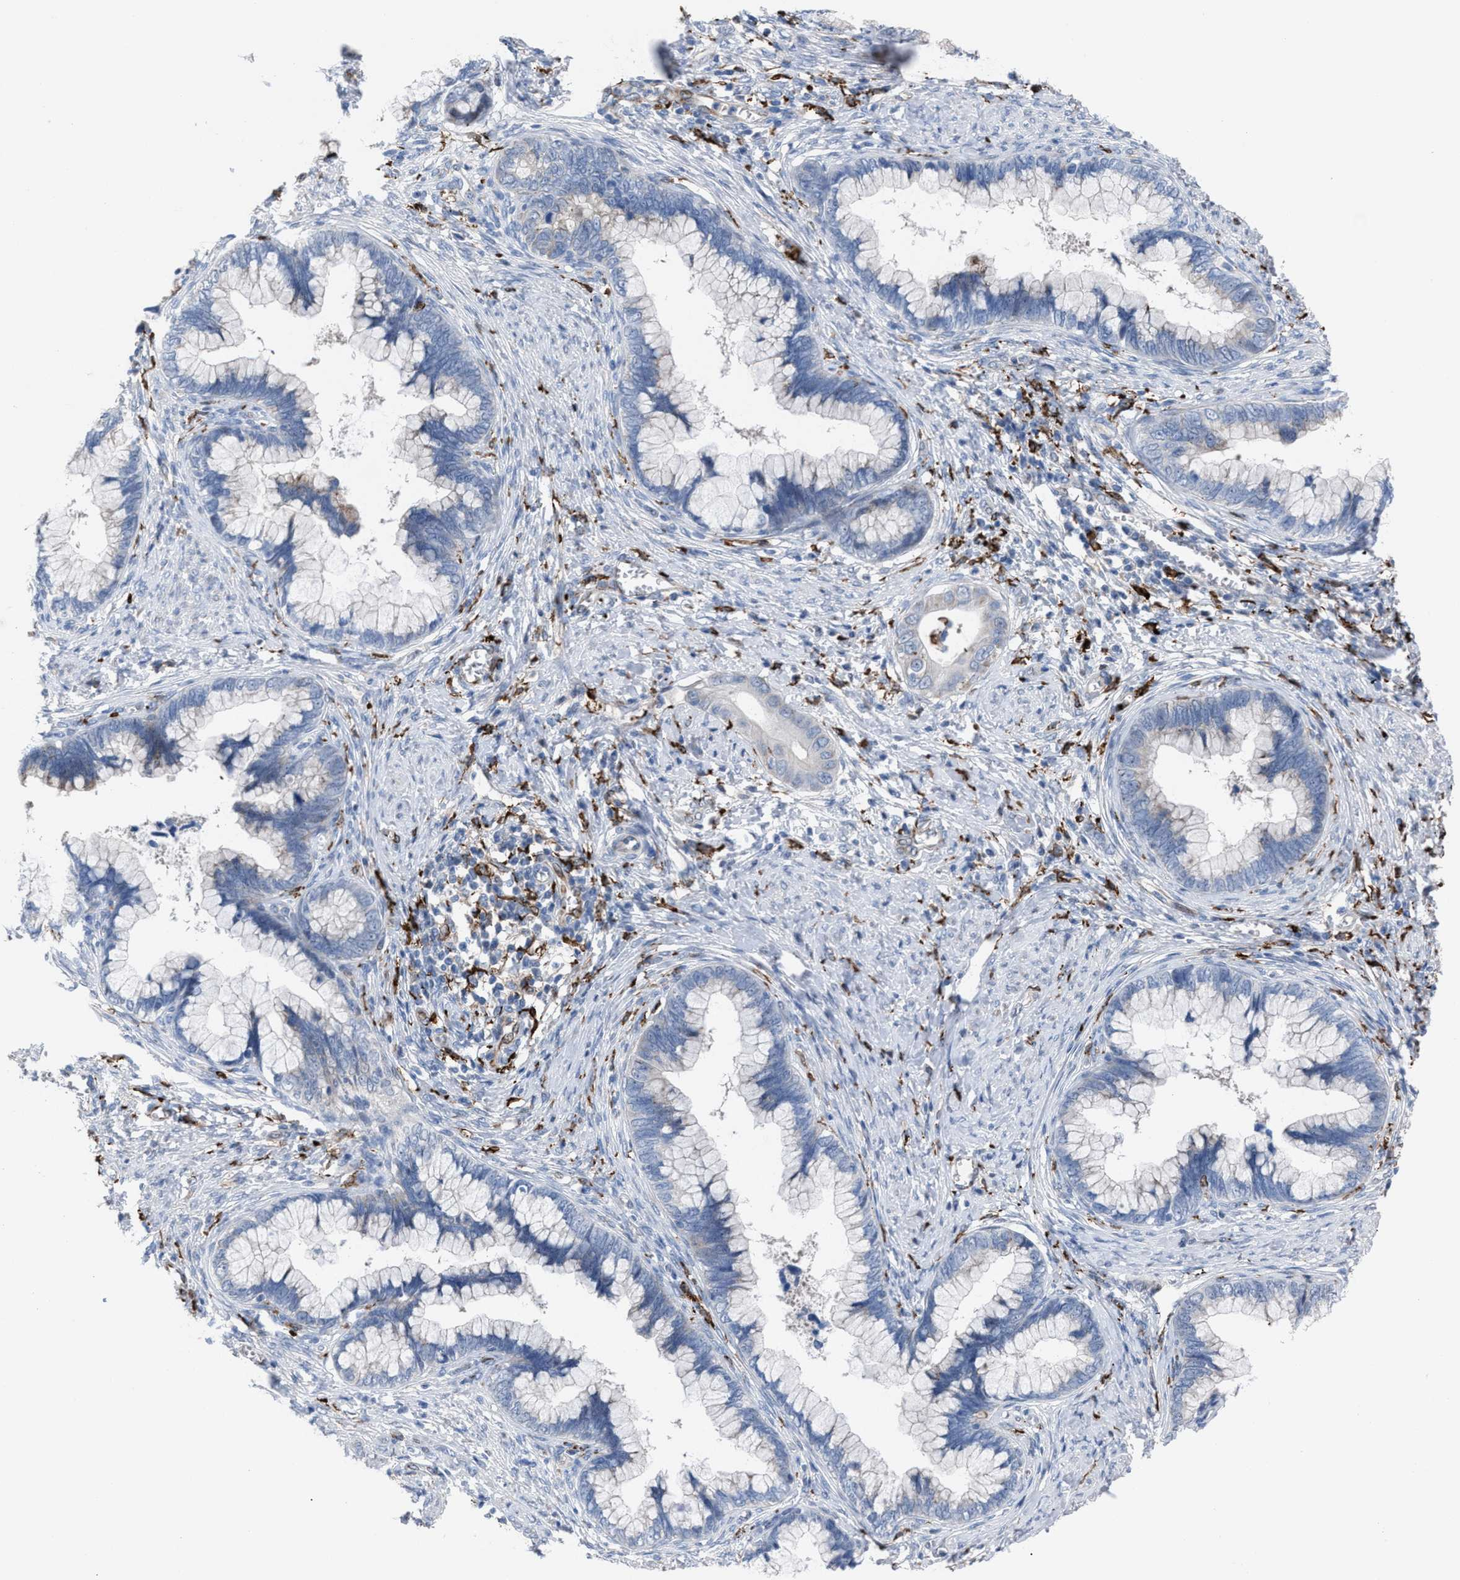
{"staining": {"intensity": "negative", "quantity": "none", "location": "none"}, "tissue": "cervical cancer", "cell_type": "Tumor cells", "image_type": "cancer", "snomed": [{"axis": "morphology", "description": "Adenocarcinoma, NOS"}, {"axis": "topography", "description": "Cervix"}], "caption": "This is an immunohistochemistry micrograph of human cervical adenocarcinoma. There is no positivity in tumor cells.", "gene": "SLC47A1", "patient": {"sex": "female", "age": 44}}